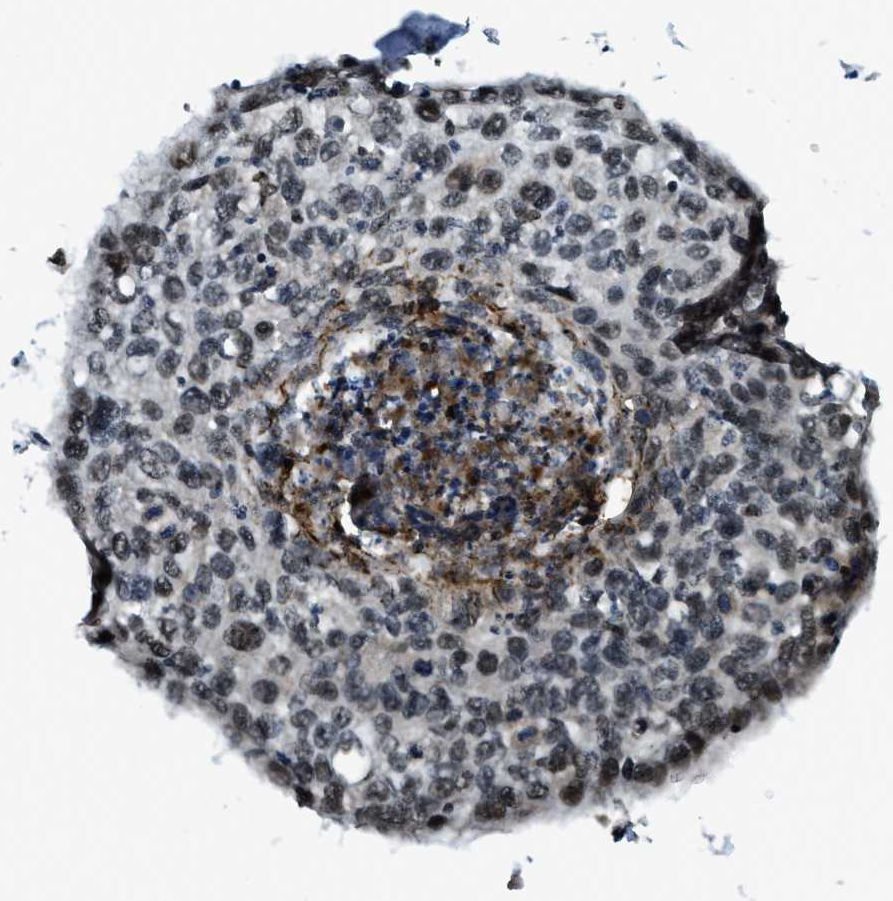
{"staining": {"intensity": "moderate", "quantity": "25%-75%", "location": "nuclear"}, "tissue": "lung cancer", "cell_type": "Tumor cells", "image_type": "cancer", "snomed": [{"axis": "morphology", "description": "Squamous cell carcinoma, NOS"}, {"axis": "topography", "description": "Lung"}], "caption": "Lung cancer was stained to show a protein in brown. There is medium levels of moderate nuclear expression in approximately 25%-75% of tumor cells.", "gene": "SP100", "patient": {"sex": "female", "age": 63}}